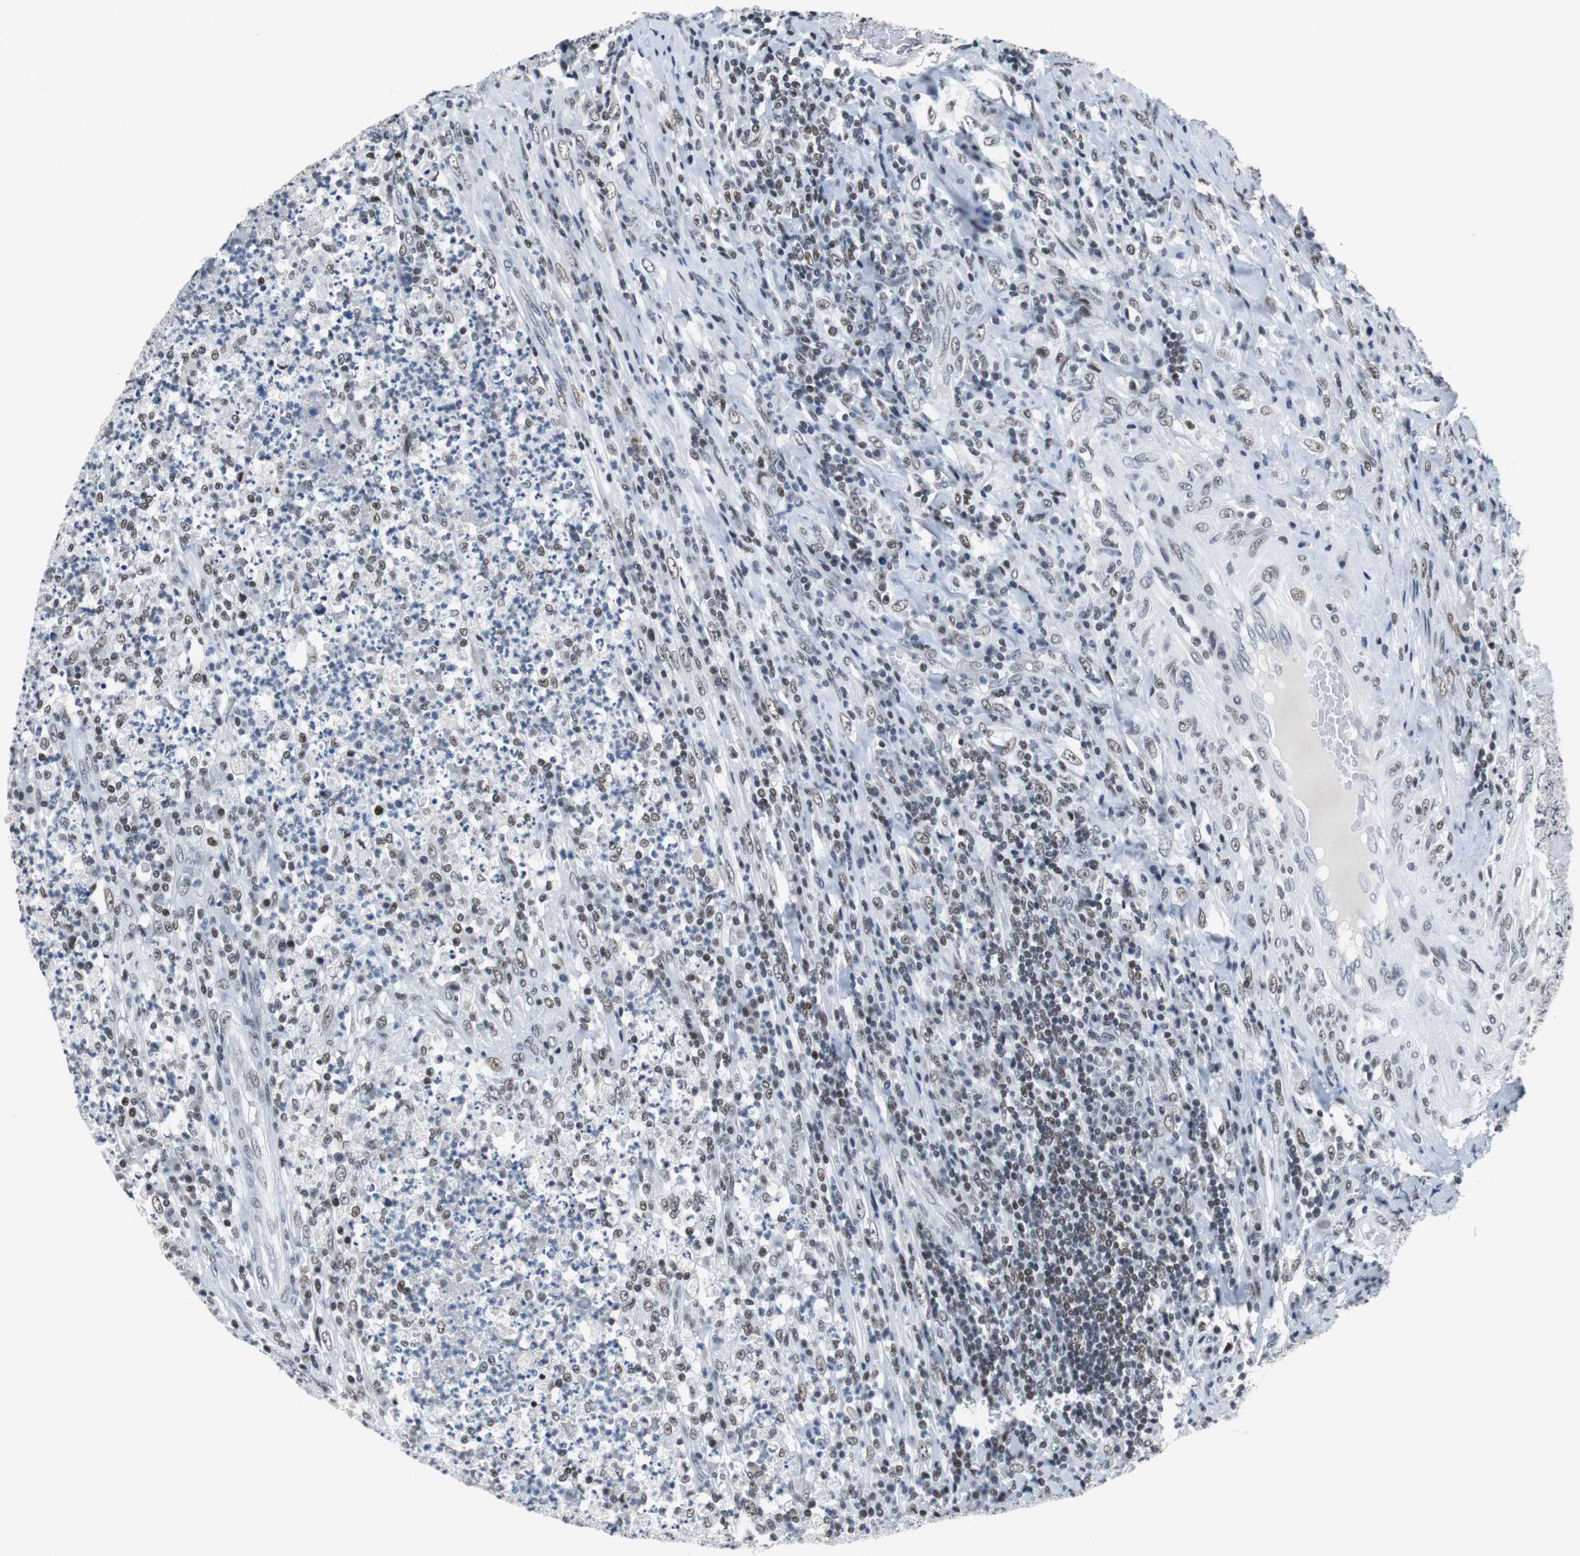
{"staining": {"intensity": "weak", "quantity": "<25%", "location": "nuclear"}, "tissue": "testis cancer", "cell_type": "Tumor cells", "image_type": "cancer", "snomed": [{"axis": "morphology", "description": "Necrosis, NOS"}, {"axis": "morphology", "description": "Carcinoma, Embryonal, NOS"}, {"axis": "topography", "description": "Testis"}], "caption": "An immunohistochemistry micrograph of testis cancer is shown. There is no staining in tumor cells of testis cancer. (Immunohistochemistry (ihc), brightfield microscopy, high magnification).", "gene": "HDAC3", "patient": {"sex": "male", "age": 19}}